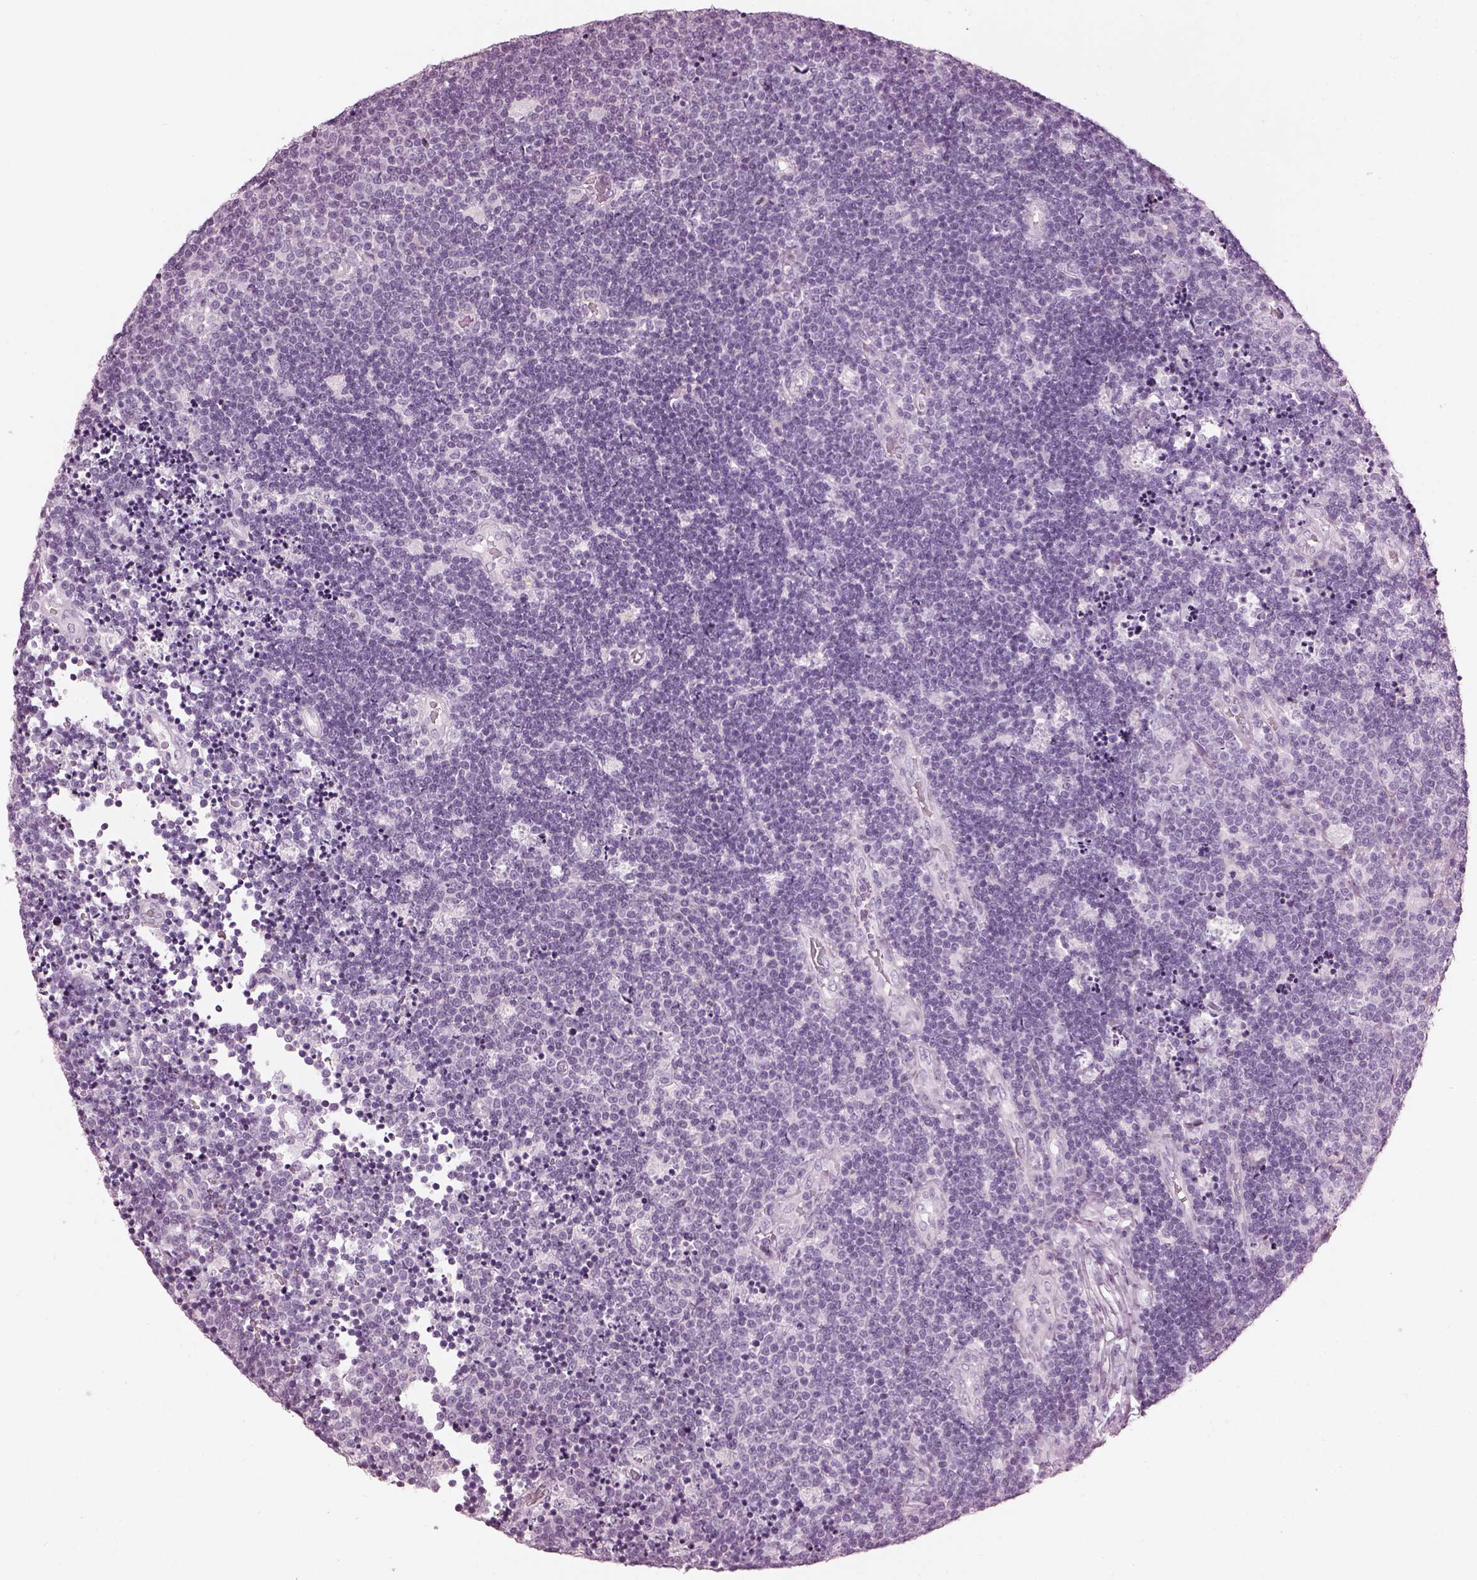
{"staining": {"intensity": "negative", "quantity": "none", "location": "none"}, "tissue": "lymphoma", "cell_type": "Tumor cells", "image_type": "cancer", "snomed": [{"axis": "morphology", "description": "Malignant lymphoma, non-Hodgkin's type, Low grade"}, {"axis": "topography", "description": "Brain"}], "caption": "Protein analysis of malignant lymphoma, non-Hodgkin's type (low-grade) exhibits no significant expression in tumor cells.", "gene": "HYDIN", "patient": {"sex": "female", "age": 66}}